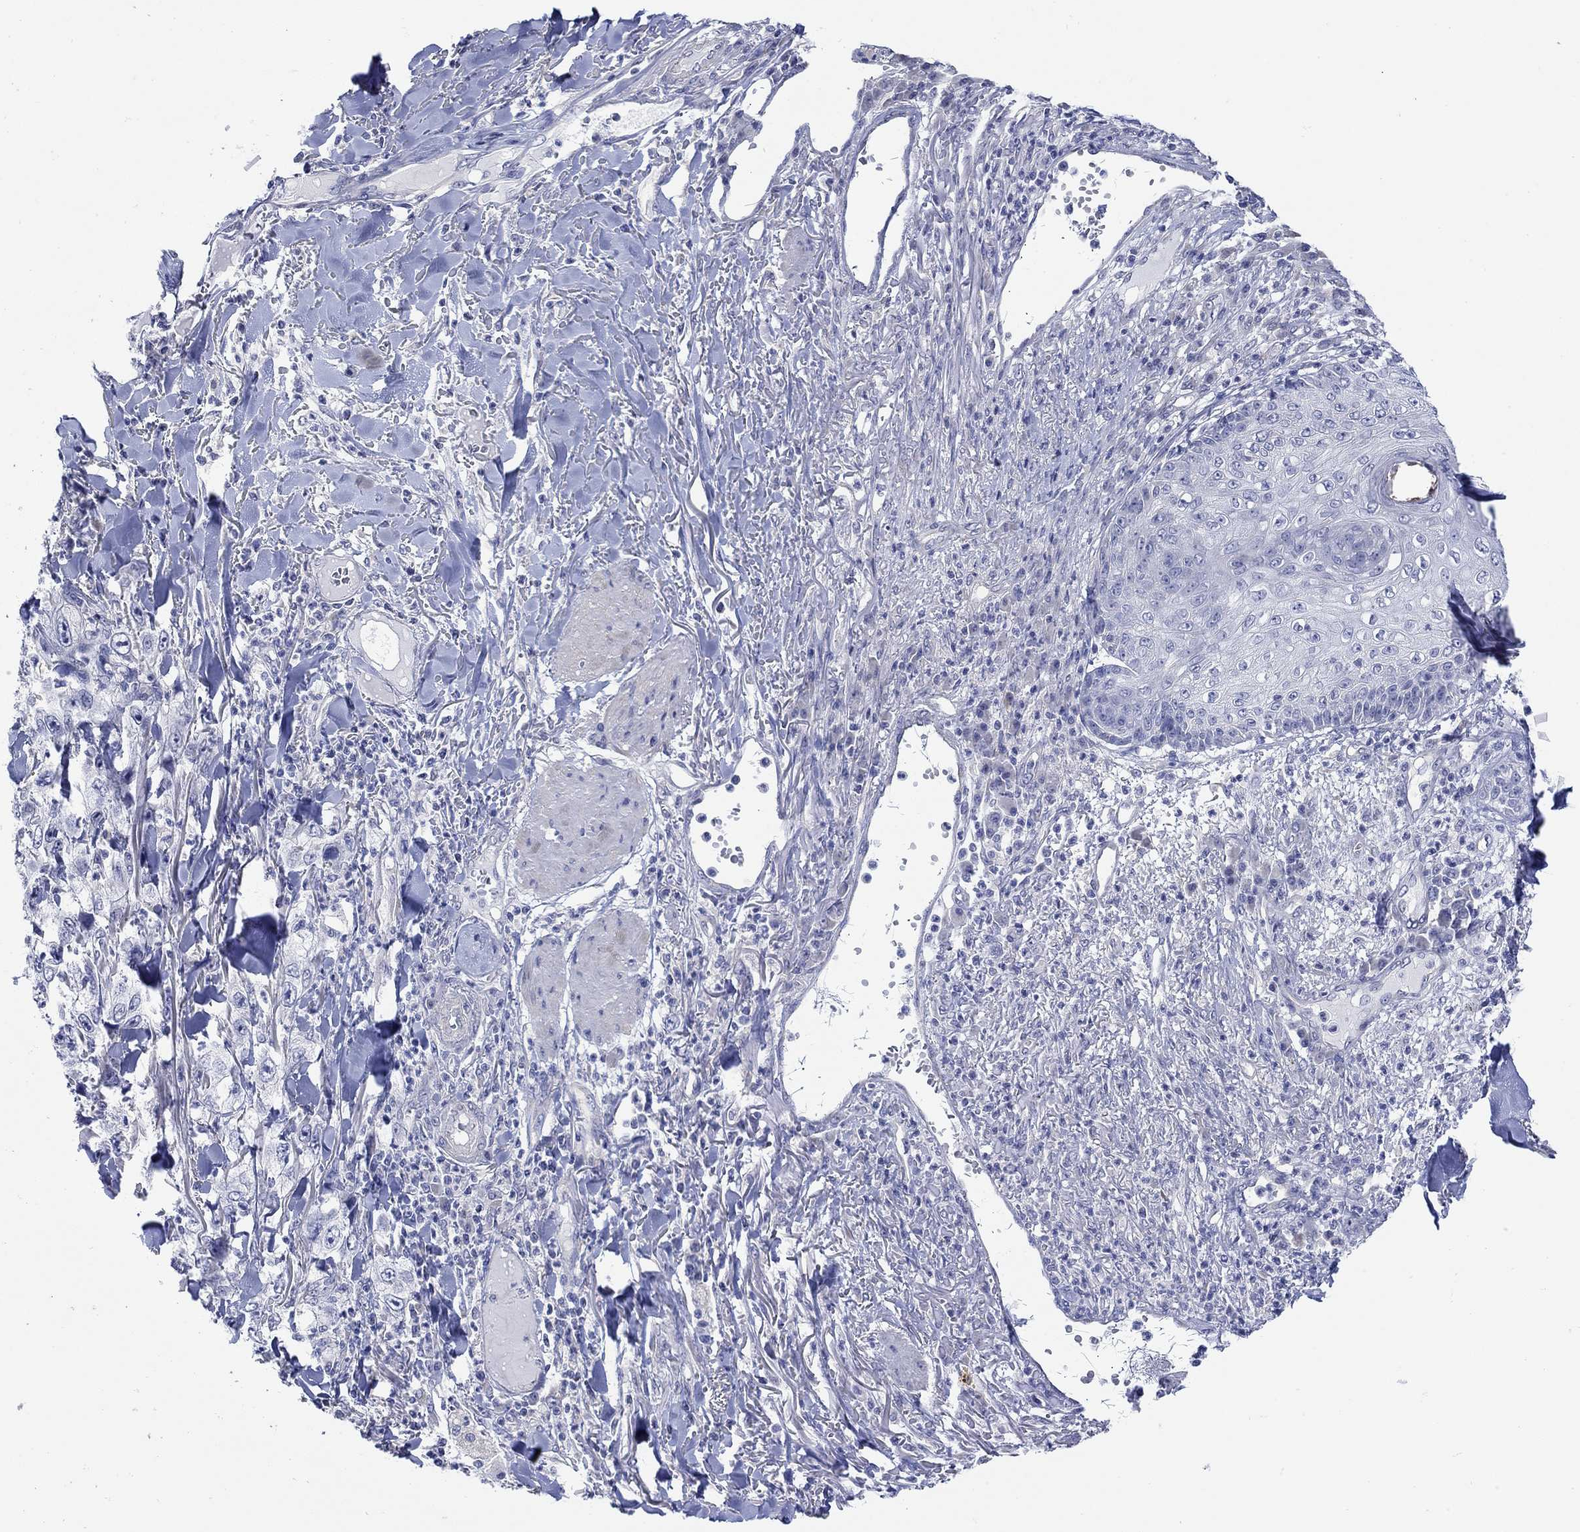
{"staining": {"intensity": "negative", "quantity": "none", "location": "none"}, "tissue": "skin cancer", "cell_type": "Tumor cells", "image_type": "cancer", "snomed": [{"axis": "morphology", "description": "Squamous cell carcinoma, NOS"}, {"axis": "topography", "description": "Skin"}], "caption": "Skin cancer (squamous cell carcinoma) was stained to show a protein in brown. There is no significant positivity in tumor cells. The staining is performed using DAB brown chromogen with nuclei counter-stained in using hematoxylin.", "gene": "KRT222", "patient": {"sex": "male", "age": 82}}